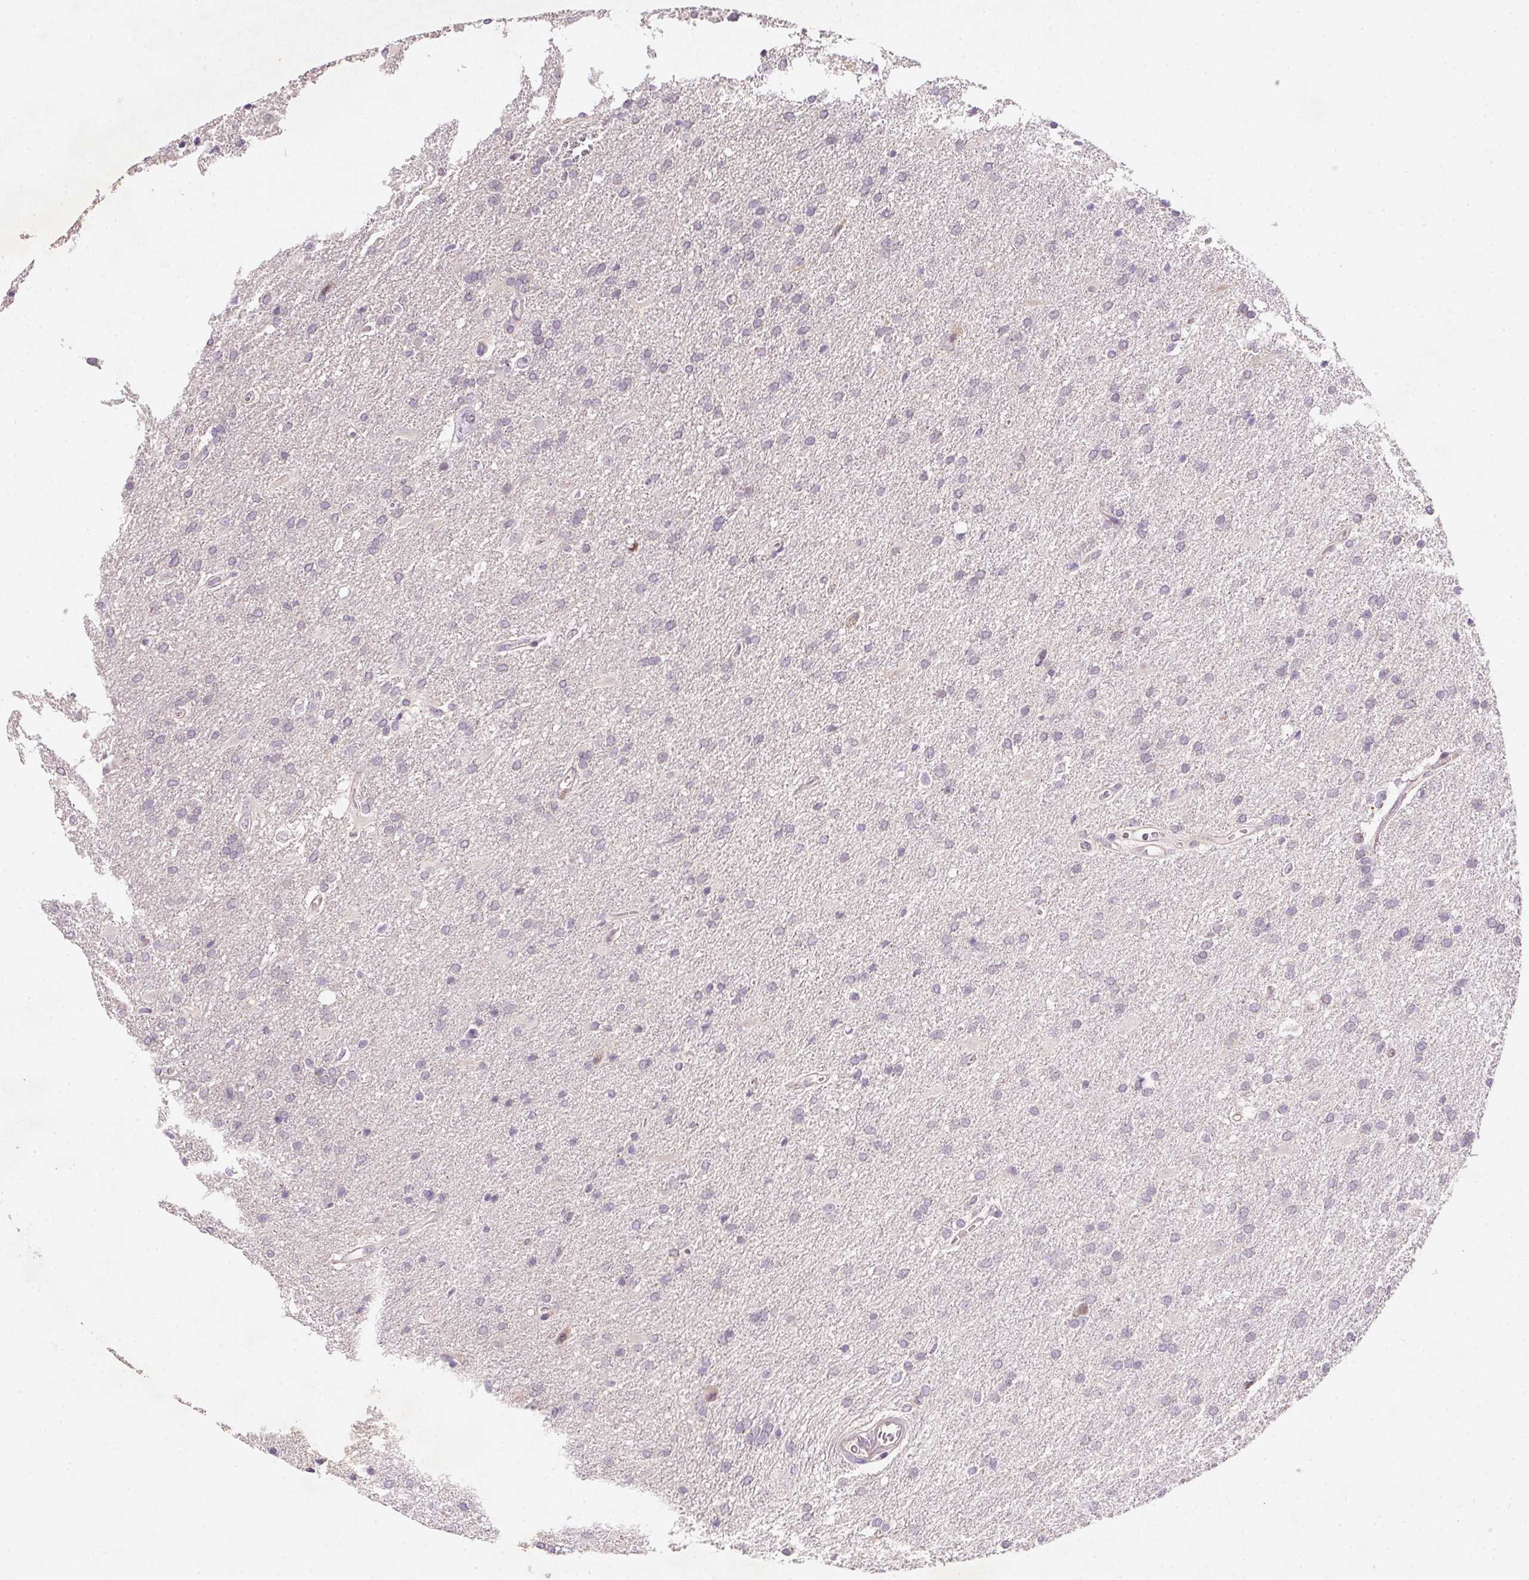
{"staining": {"intensity": "negative", "quantity": "none", "location": "none"}, "tissue": "glioma", "cell_type": "Tumor cells", "image_type": "cancer", "snomed": [{"axis": "morphology", "description": "Glioma, malignant, Low grade"}, {"axis": "topography", "description": "Brain"}], "caption": "An immunohistochemistry (IHC) photomicrograph of glioma is shown. There is no staining in tumor cells of glioma.", "gene": "HELLS", "patient": {"sex": "male", "age": 66}}